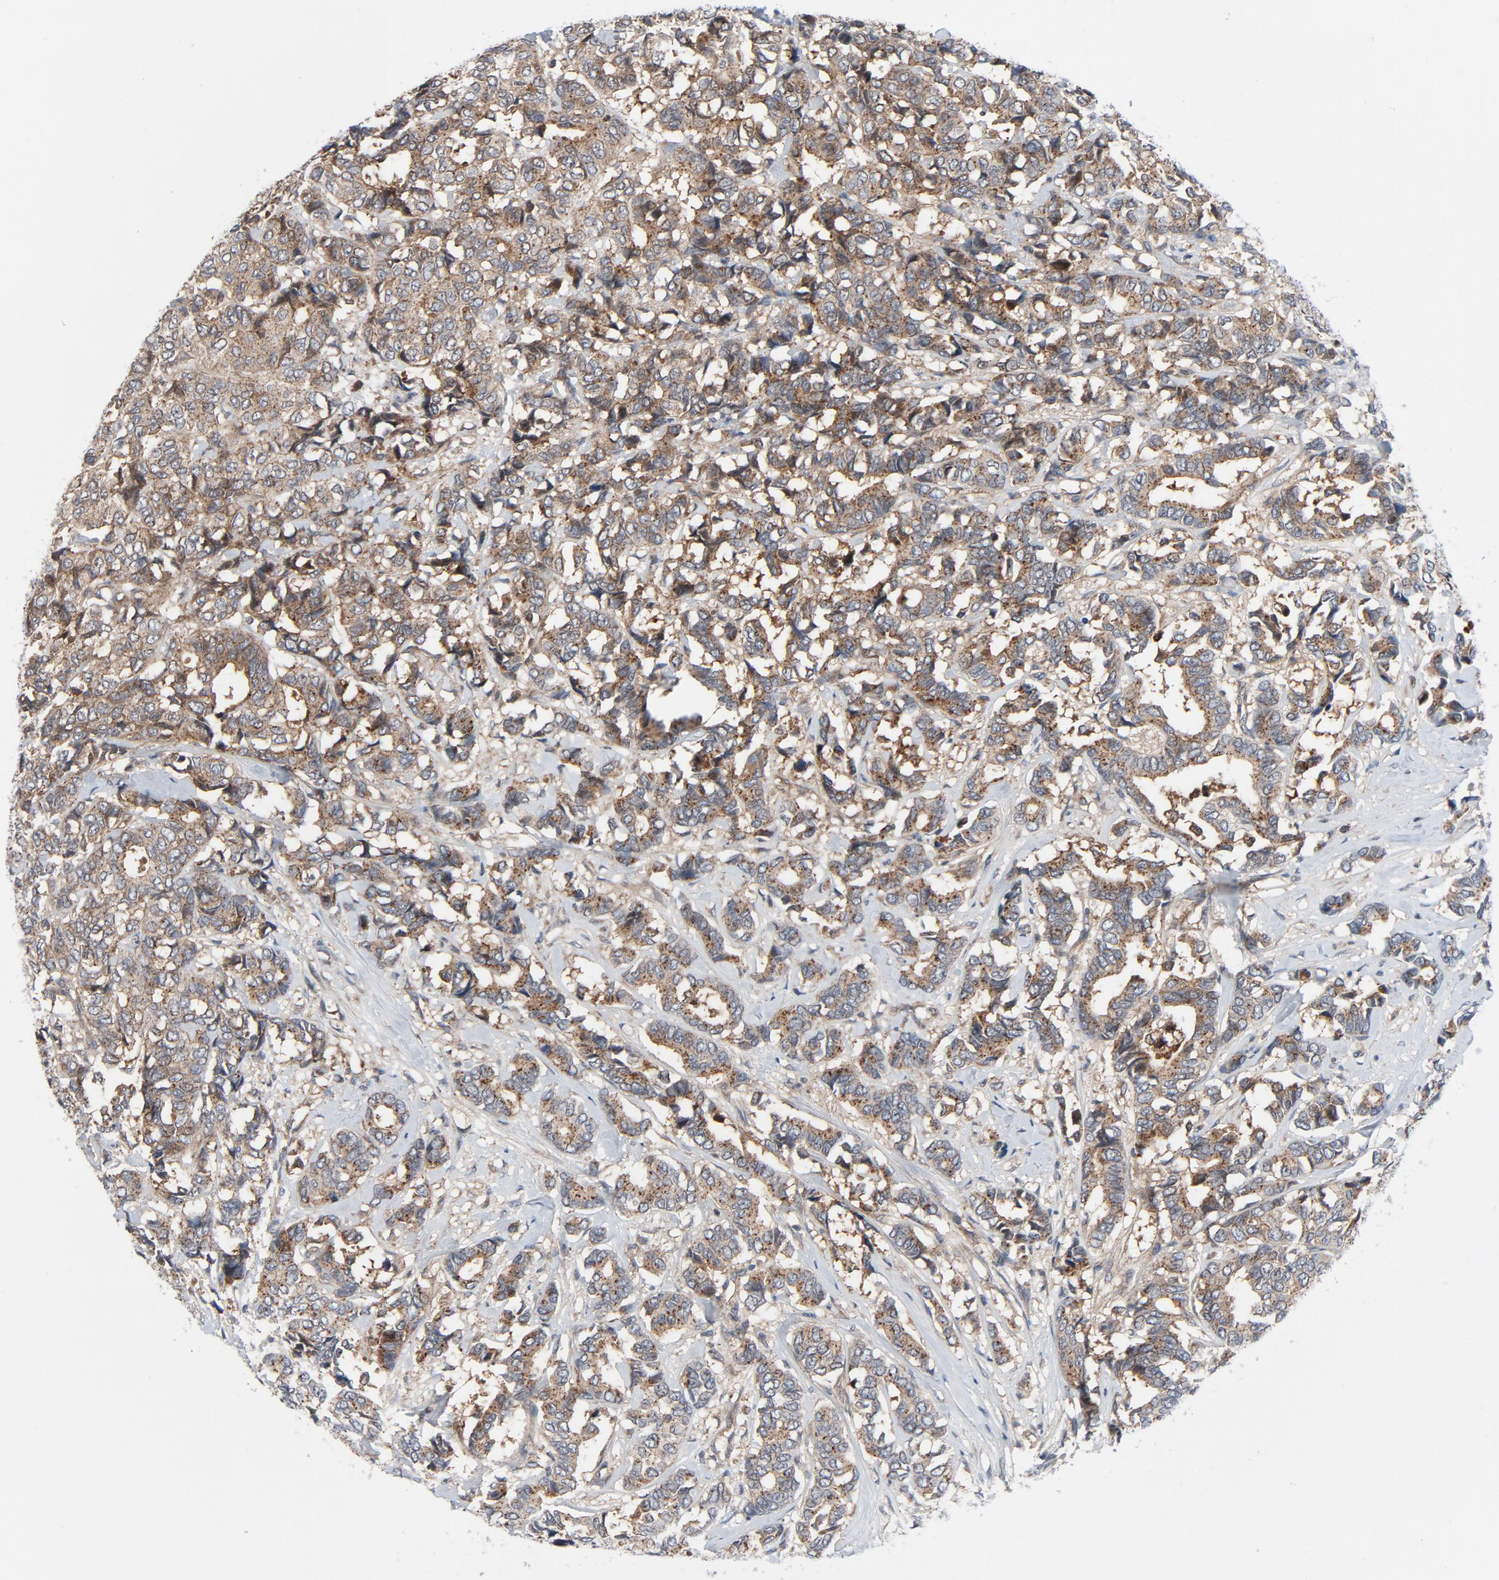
{"staining": {"intensity": "moderate", "quantity": ">75%", "location": "cytoplasmic/membranous"}, "tissue": "breast cancer", "cell_type": "Tumor cells", "image_type": "cancer", "snomed": [{"axis": "morphology", "description": "Duct carcinoma"}, {"axis": "topography", "description": "Breast"}], "caption": "About >75% of tumor cells in breast cancer show moderate cytoplasmic/membranous protein positivity as visualized by brown immunohistochemical staining.", "gene": "TSG101", "patient": {"sex": "female", "age": 87}}